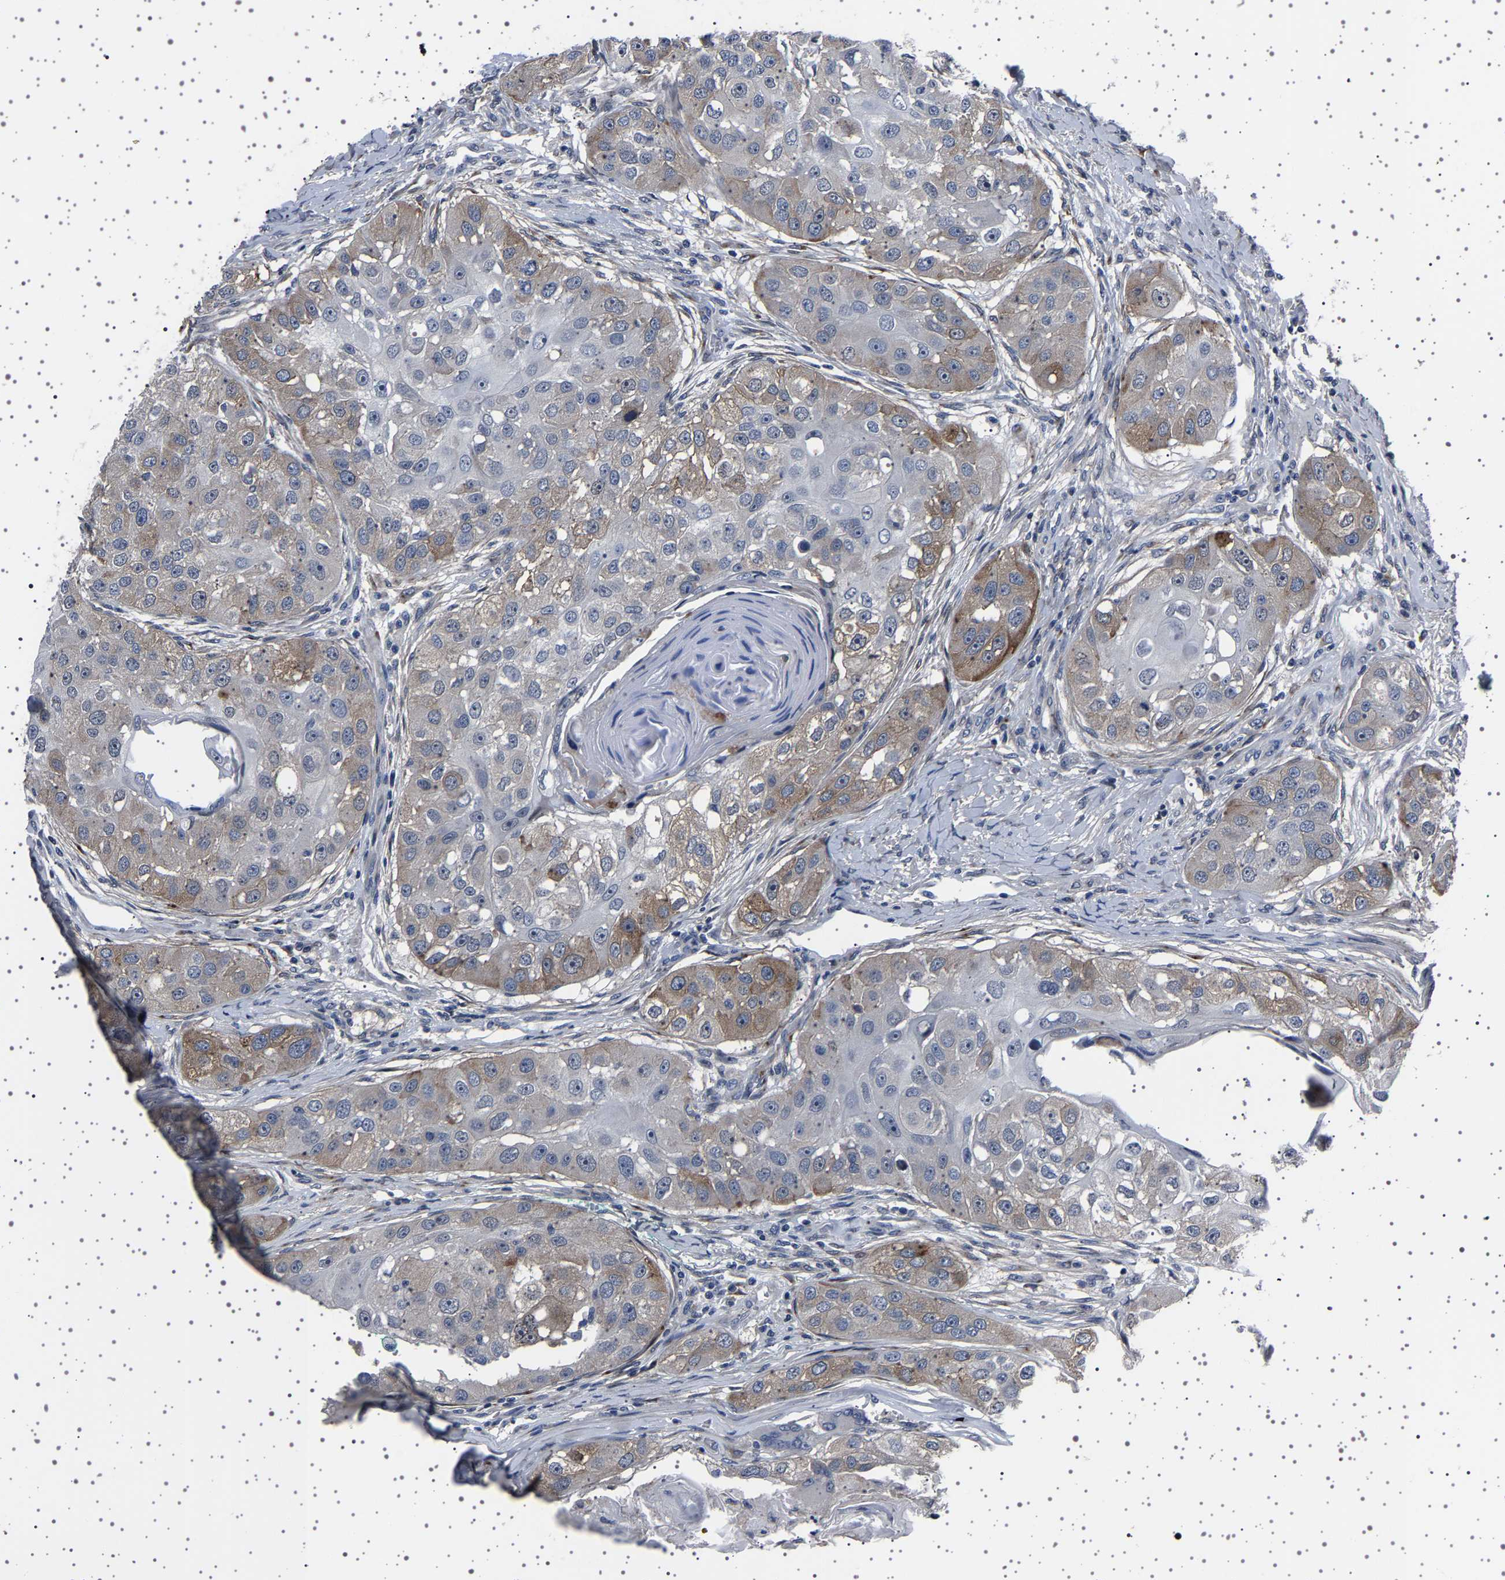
{"staining": {"intensity": "weak", "quantity": "<25%", "location": "cytoplasmic/membranous"}, "tissue": "head and neck cancer", "cell_type": "Tumor cells", "image_type": "cancer", "snomed": [{"axis": "morphology", "description": "Normal tissue, NOS"}, {"axis": "morphology", "description": "Squamous cell carcinoma, NOS"}, {"axis": "topography", "description": "Skeletal muscle"}, {"axis": "topography", "description": "Head-Neck"}], "caption": "Human head and neck cancer (squamous cell carcinoma) stained for a protein using immunohistochemistry shows no expression in tumor cells.", "gene": "PAK5", "patient": {"sex": "male", "age": 51}}